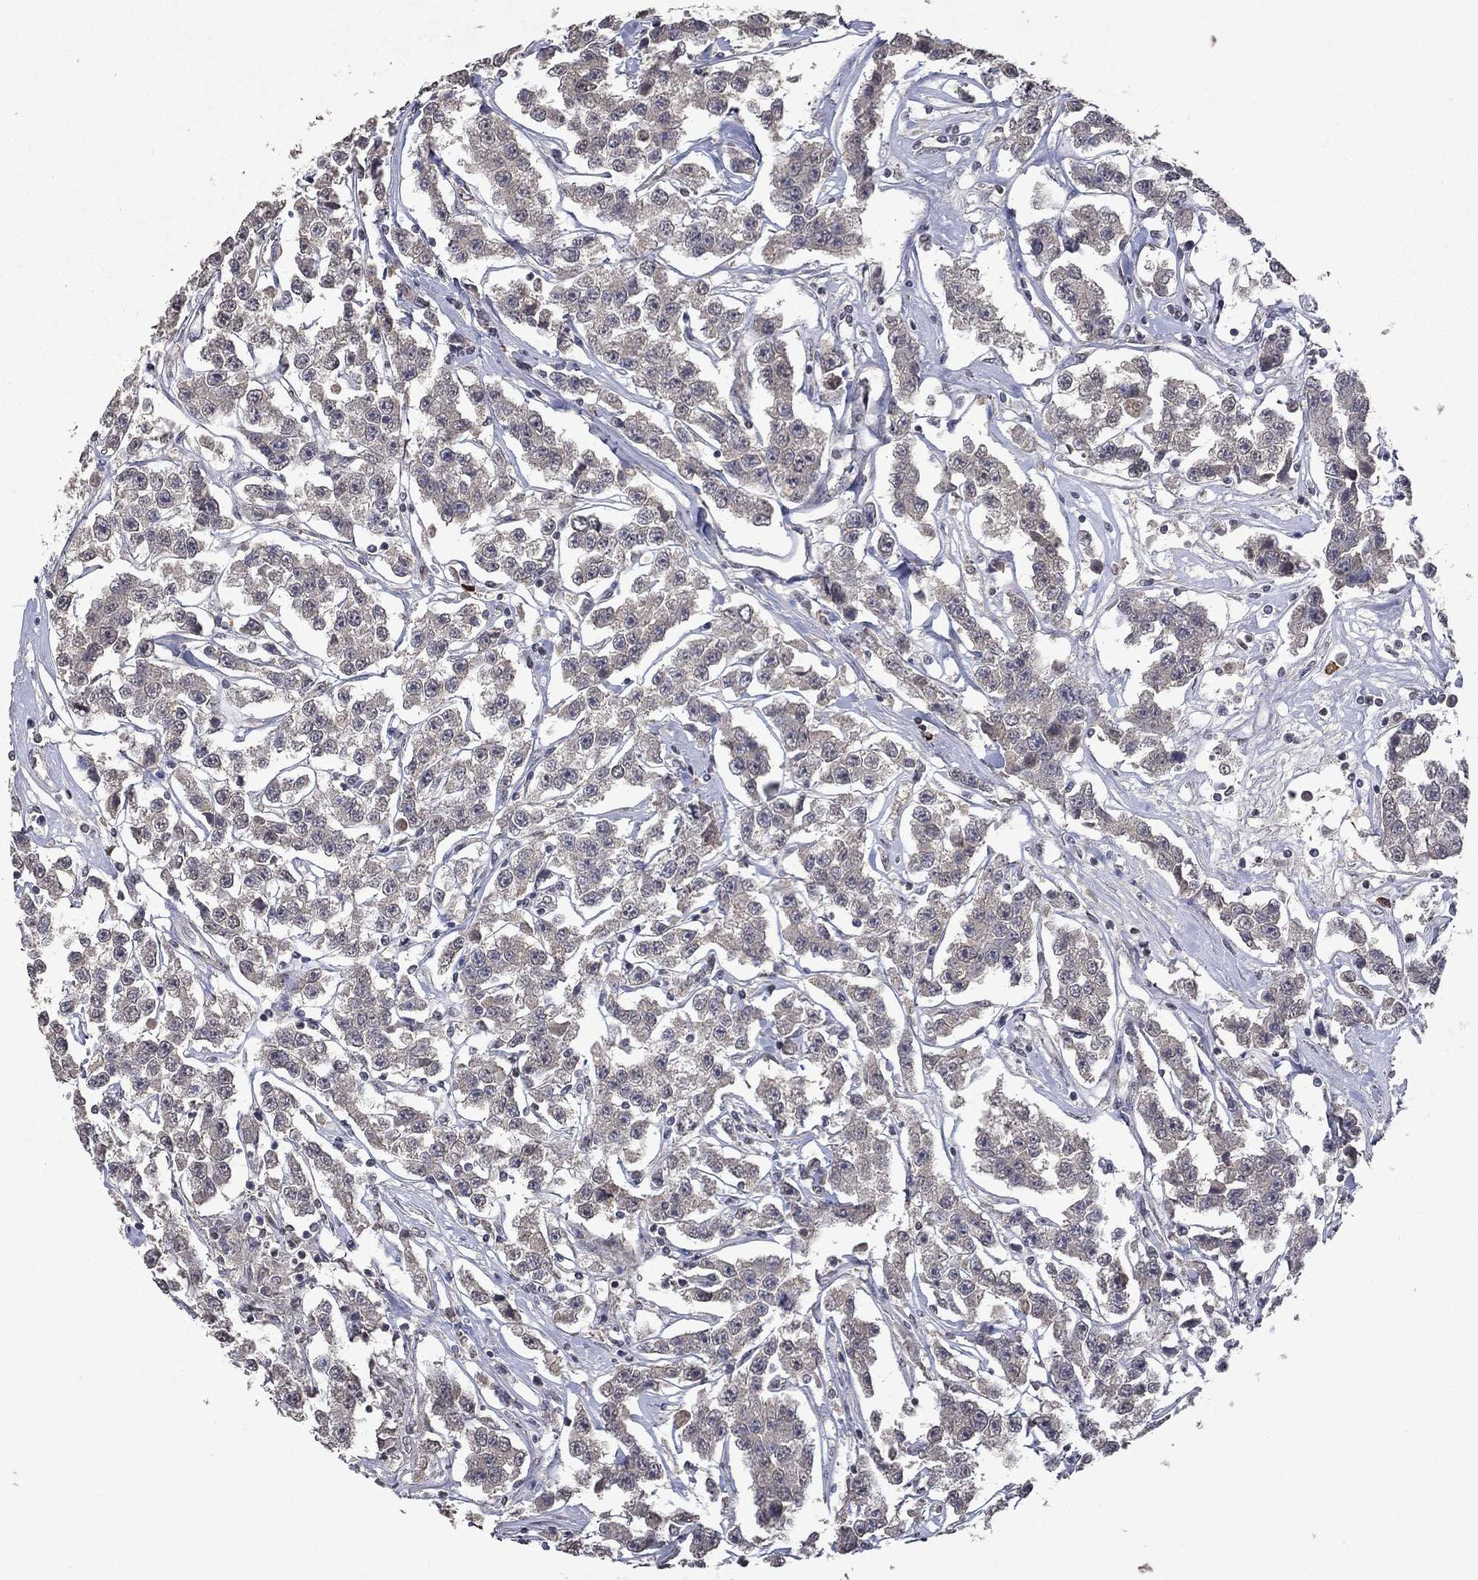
{"staining": {"intensity": "negative", "quantity": "none", "location": "none"}, "tissue": "testis cancer", "cell_type": "Tumor cells", "image_type": "cancer", "snomed": [{"axis": "morphology", "description": "Seminoma, NOS"}, {"axis": "topography", "description": "Testis"}], "caption": "Human seminoma (testis) stained for a protein using immunohistochemistry demonstrates no positivity in tumor cells.", "gene": "TTC38", "patient": {"sex": "male", "age": 59}}